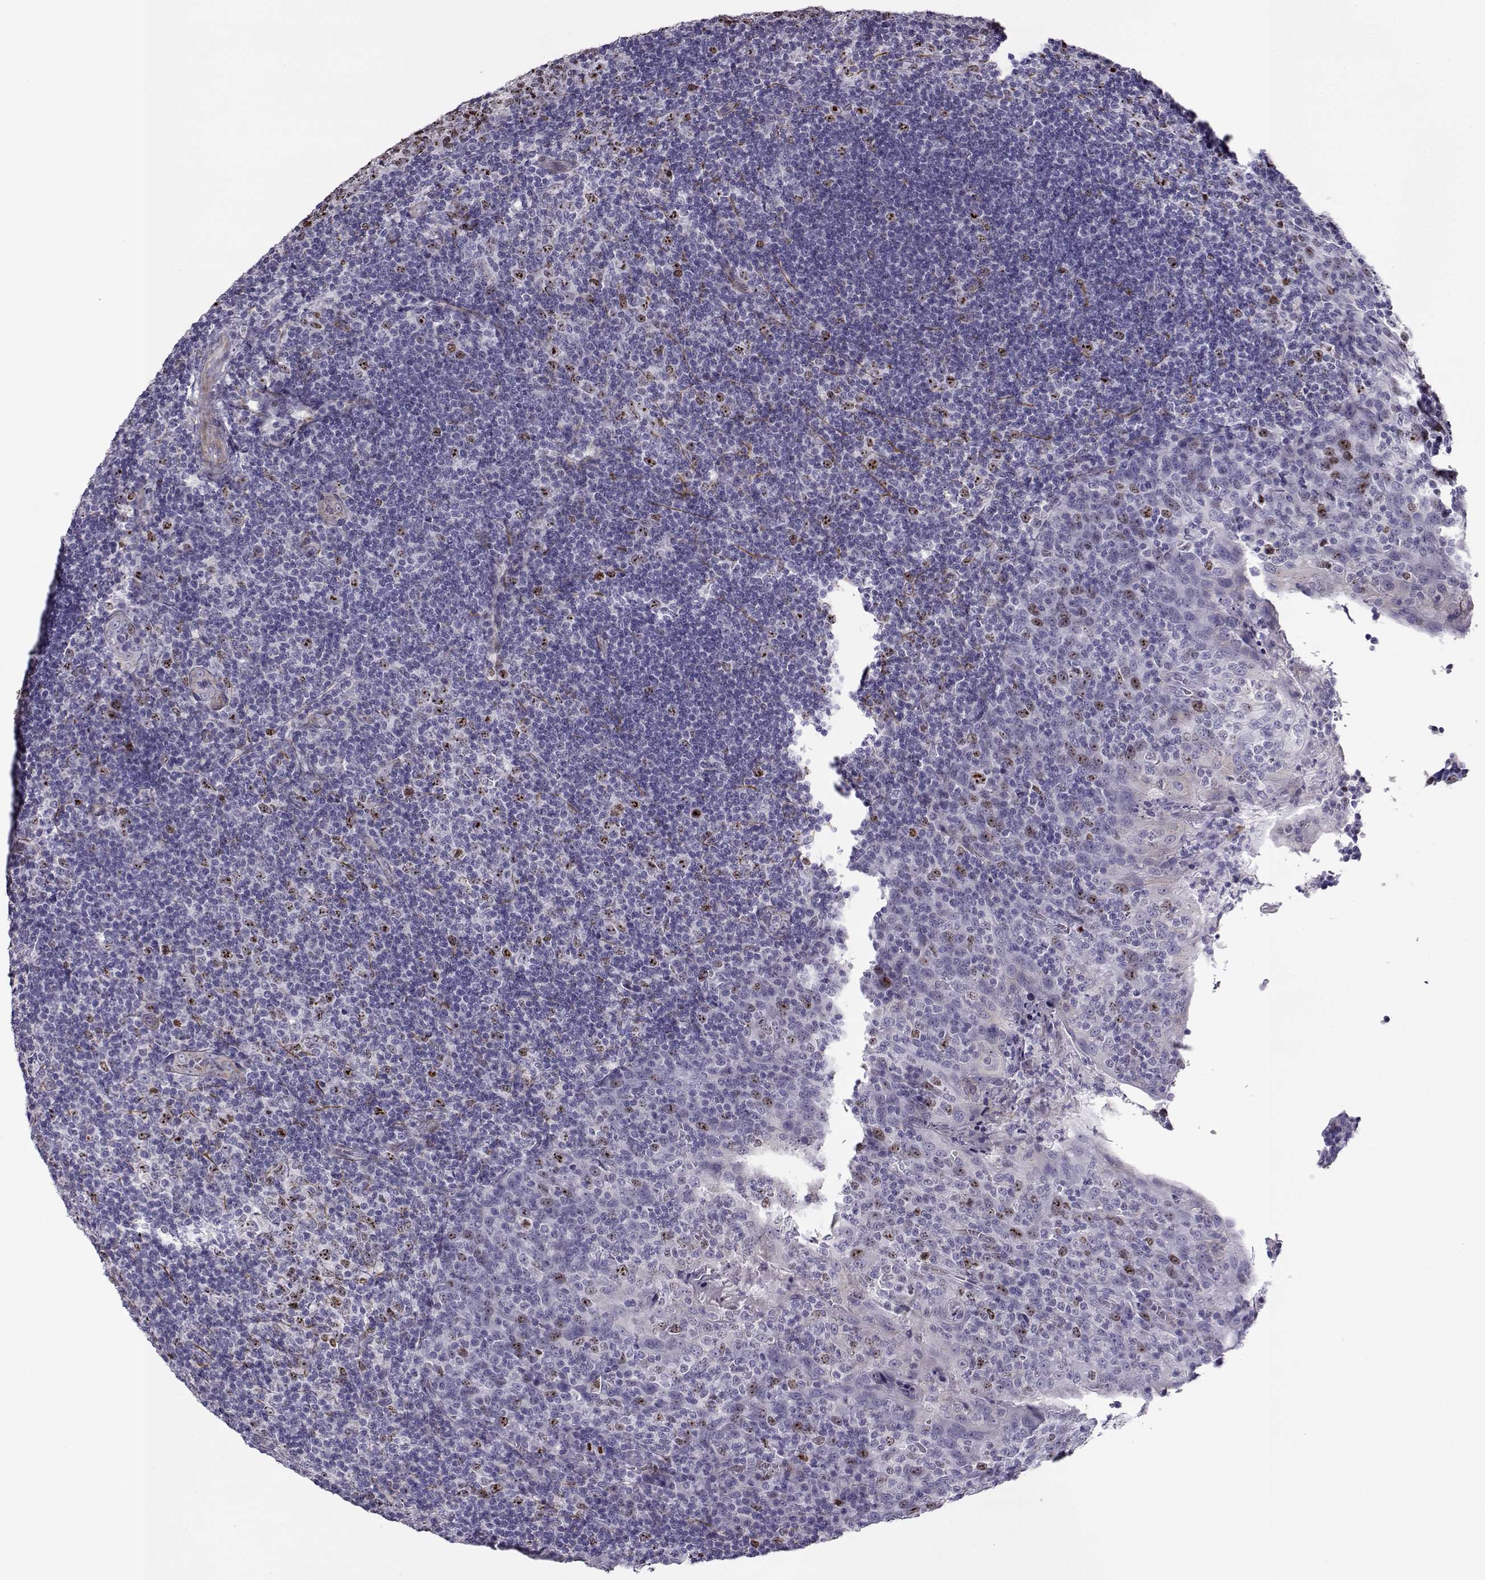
{"staining": {"intensity": "moderate", "quantity": "<25%", "location": "nuclear"}, "tissue": "tonsil", "cell_type": "Germinal center cells", "image_type": "normal", "snomed": [{"axis": "morphology", "description": "Normal tissue, NOS"}, {"axis": "topography", "description": "Tonsil"}], "caption": "IHC of unremarkable tonsil shows low levels of moderate nuclear positivity in approximately <25% of germinal center cells.", "gene": "NPW", "patient": {"sex": "male", "age": 17}}